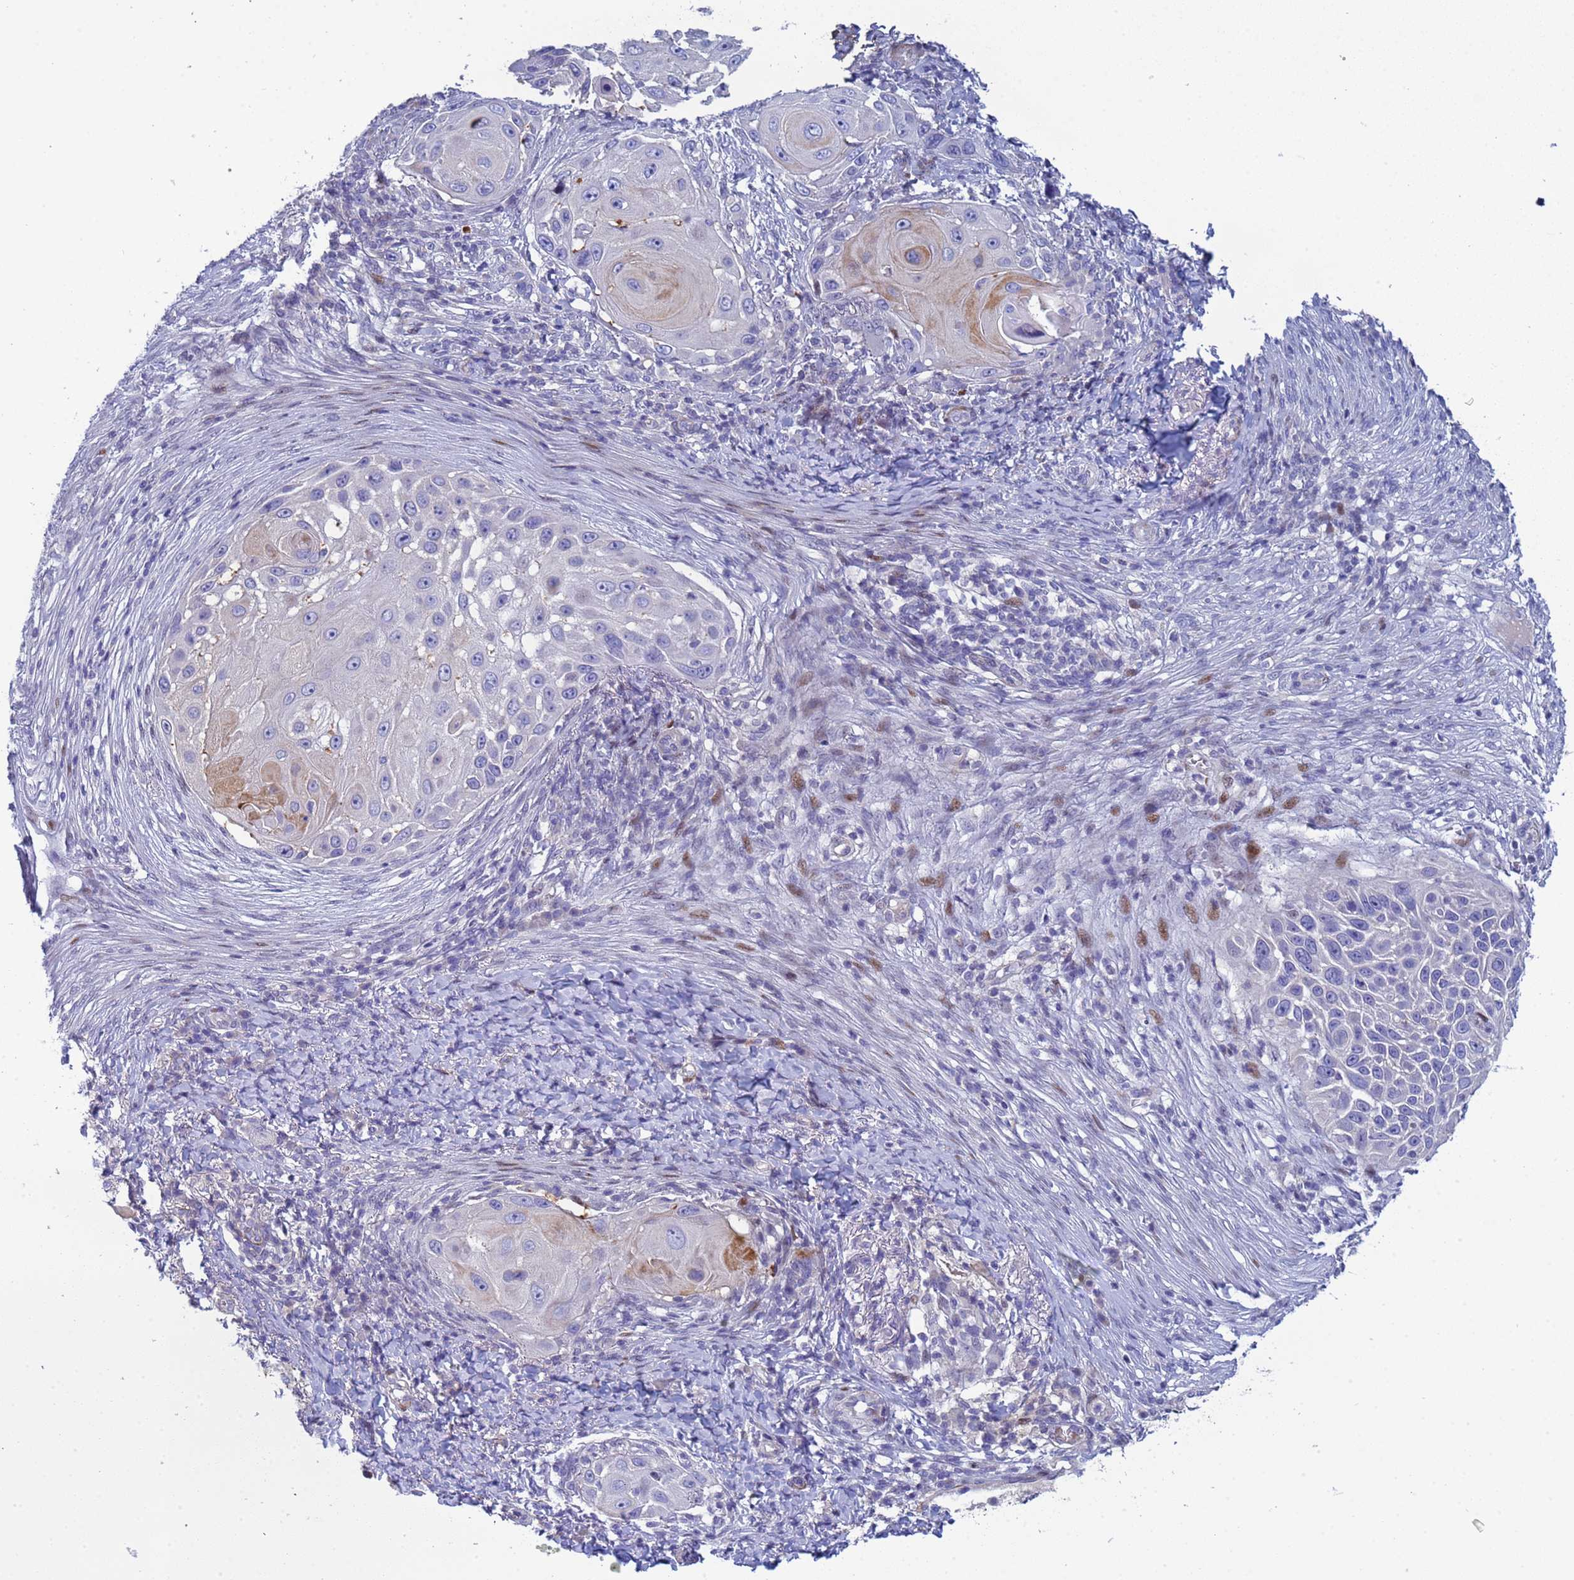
{"staining": {"intensity": "moderate", "quantity": "<25%", "location": "cytoplasmic/membranous"}, "tissue": "skin cancer", "cell_type": "Tumor cells", "image_type": "cancer", "snomed": [{"axis": "morphology", "description": "Squamous cell carcinoma, NOS"}, {"axis": "topography", "description": "Skin"}], "caption": "Immunohistochemical staining of skin cancer displays low levels of moderate cytoplasmic/membranous protein positivity in about <25% of tumor cells. The protein of interest is shown in brown color, while the nuclei are stained blue.", "gene": "PPP6R1", "patient": {"sex": "female", "age": 44}}